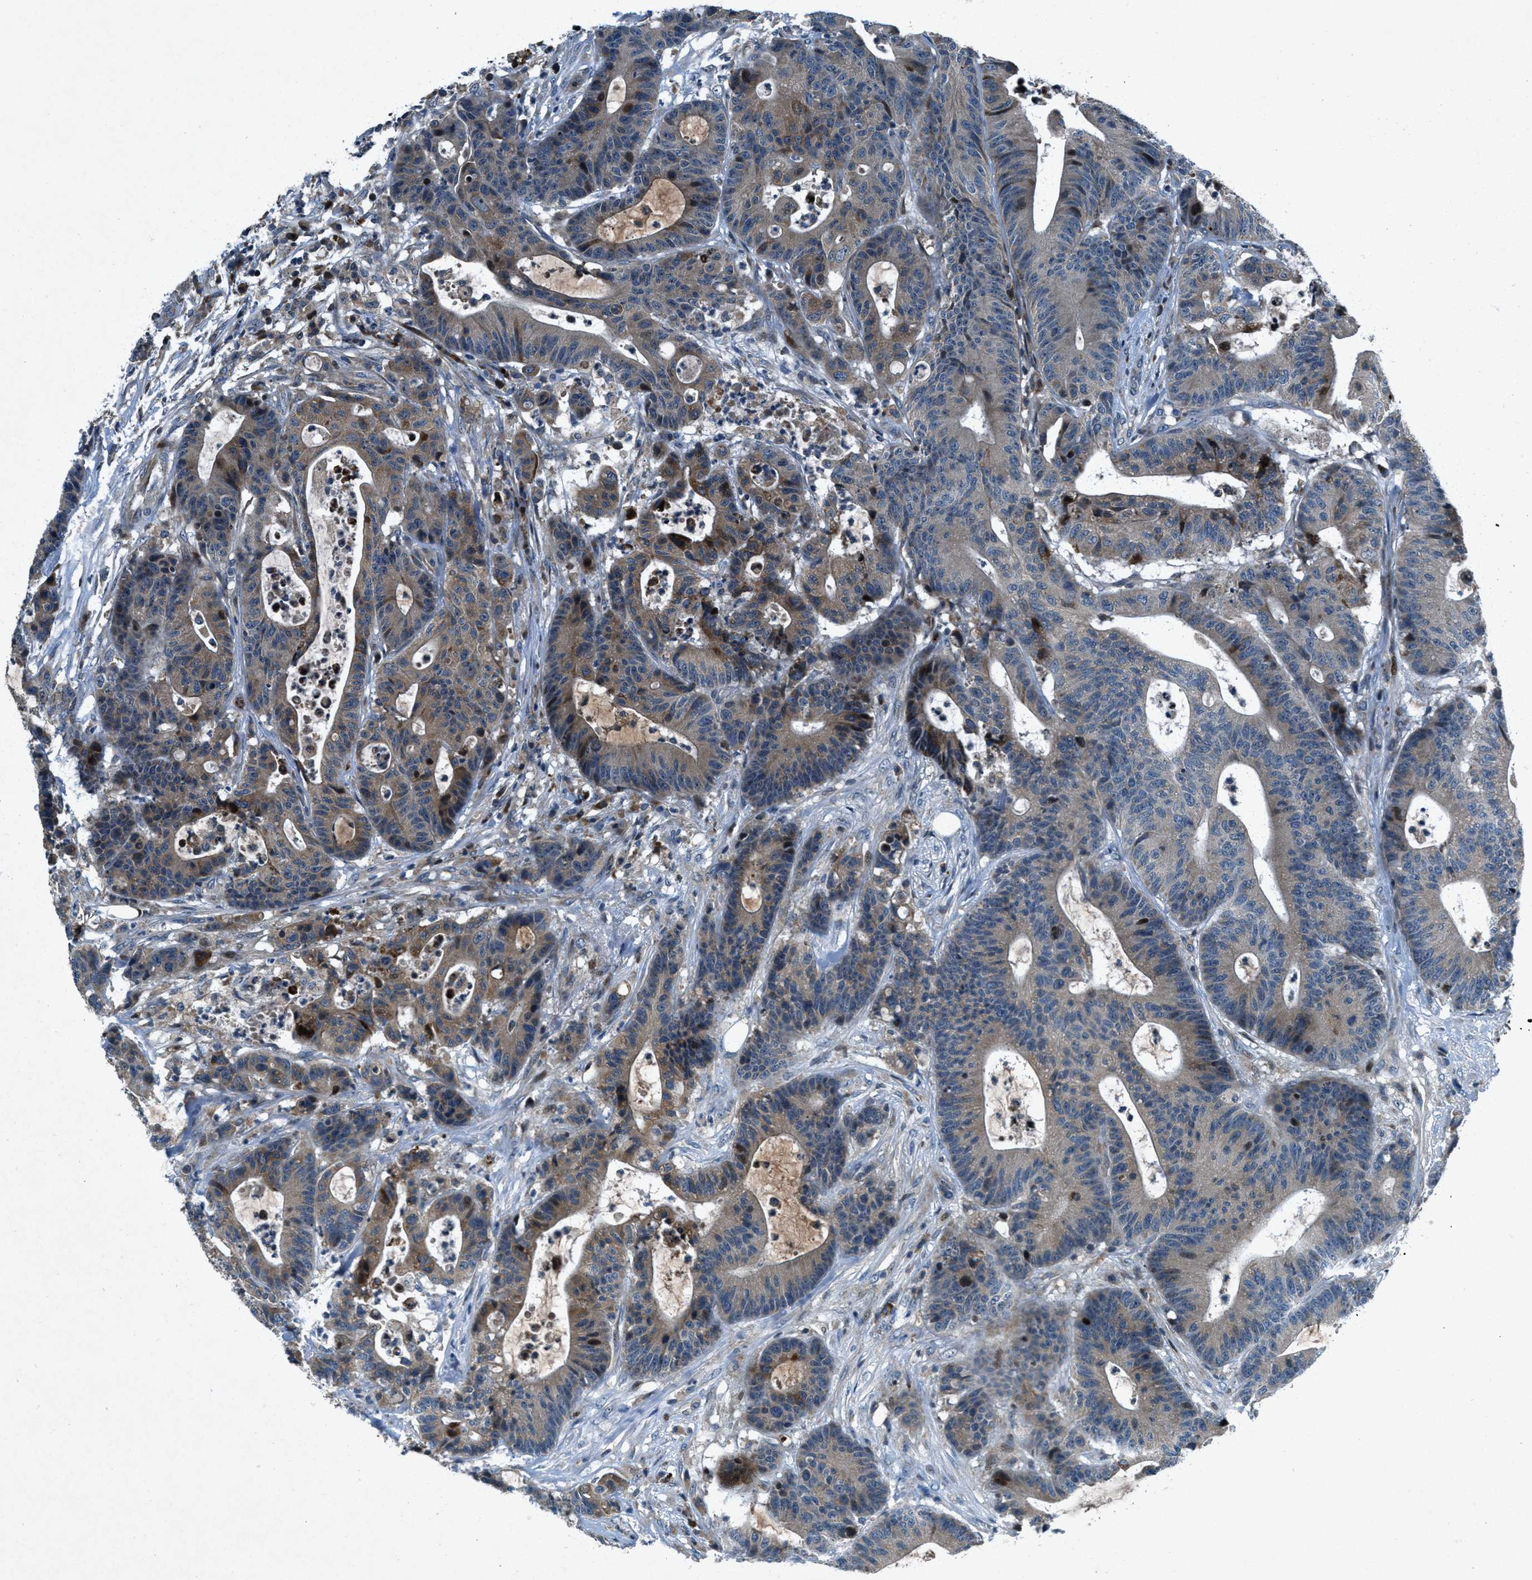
{"staining": {"intensity": "moderate", "quantity": "25%-75%", "location": "cytoplasmic/membranous"}, "tissue": "colorectal cancer", "cell_type": "Tumor cells", "image_type": "cancer", "snomed": [{"axis": "morphology", "description": "Adenocarcinoma, NOS"}, {"axis": "topography", "description": "Colon"}], "caption": "Tumor cells reveal moderate cytoplasmic/membranous positivity in approximately 25%-75% of cells in colorectal cancer.", "gene": "CLEC2D", "patient": {"sex": "female", "age": 84}}